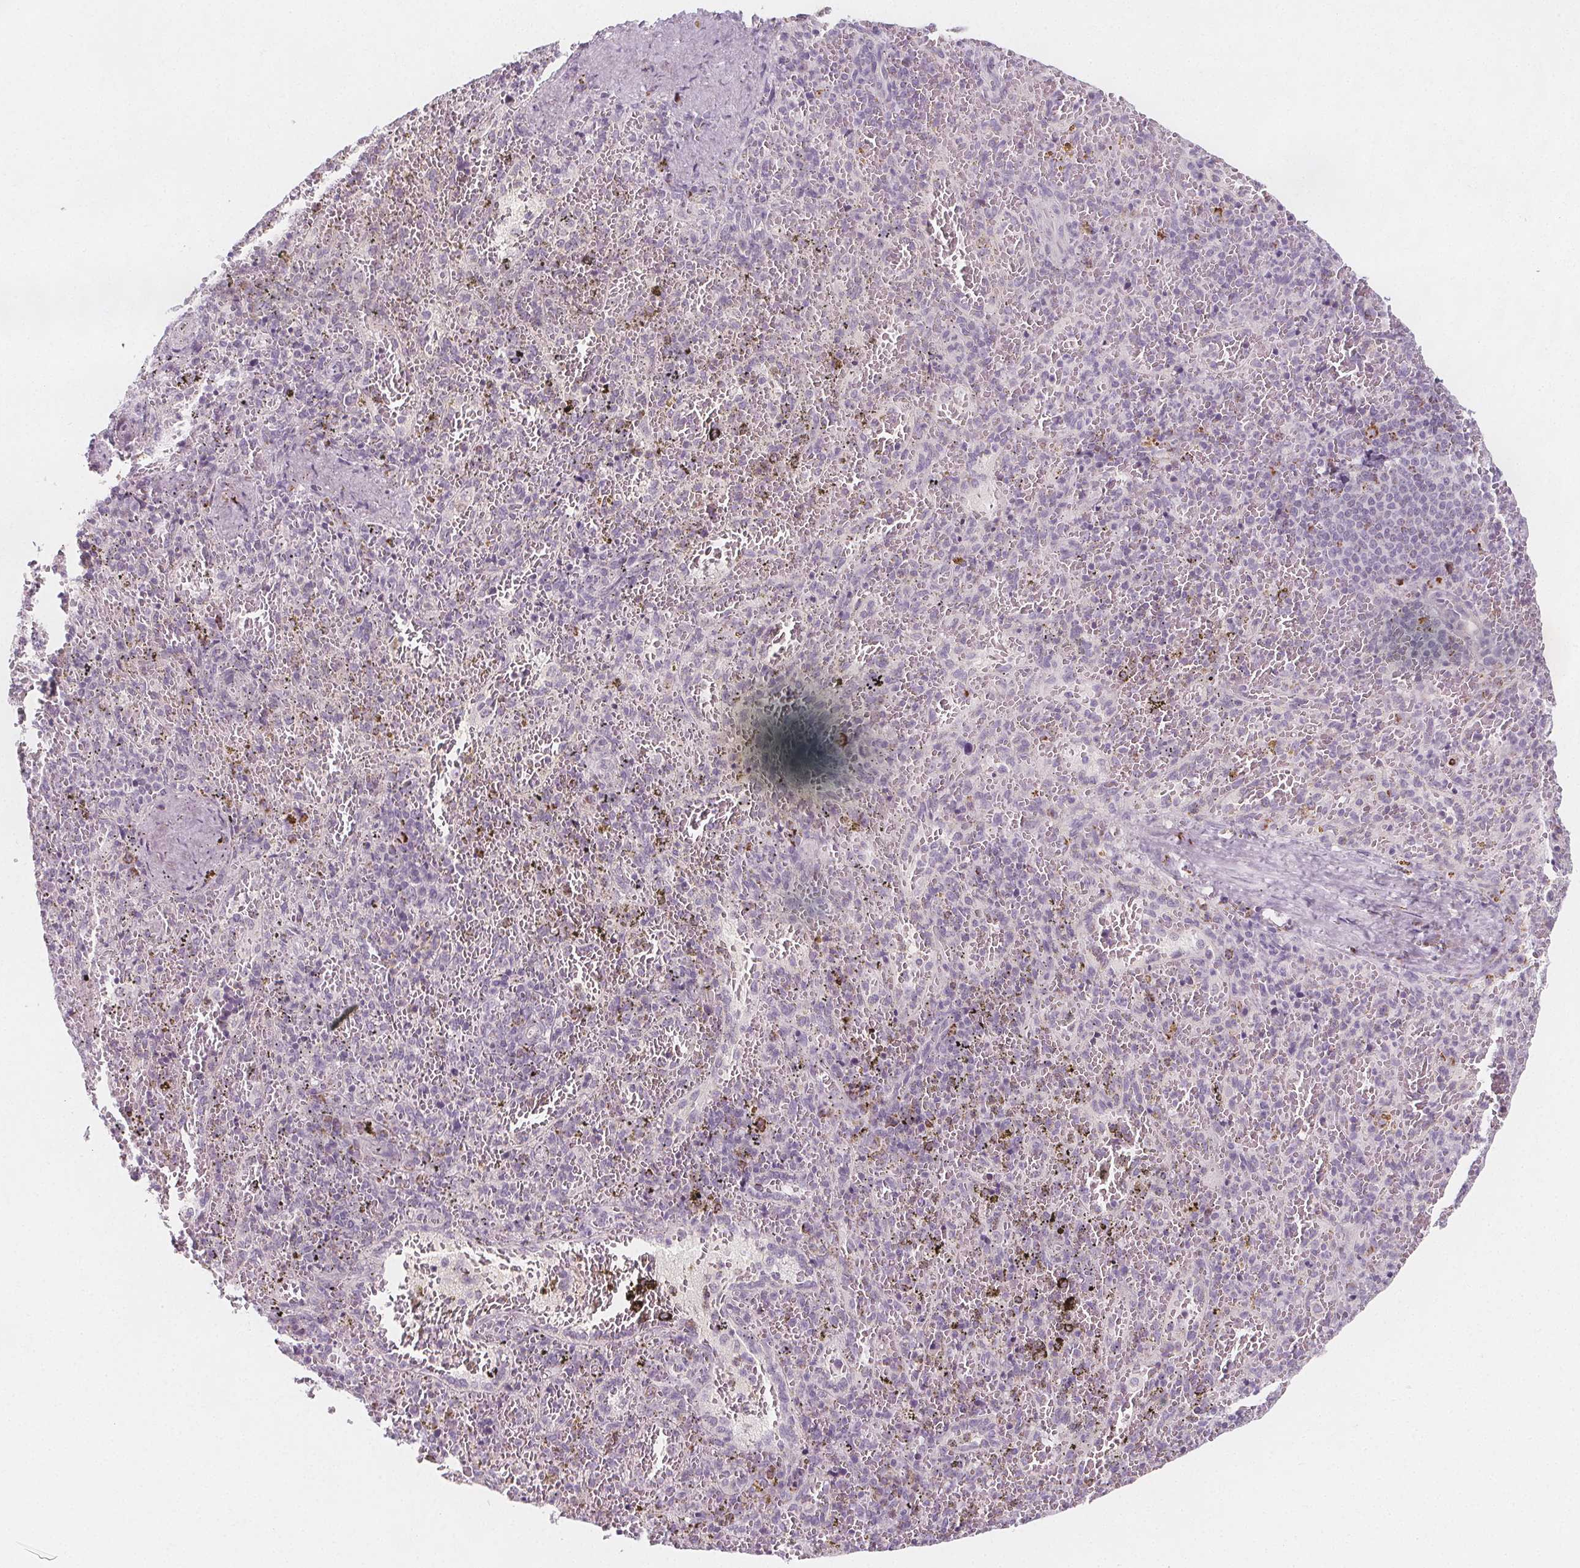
{"staining": {"intensity": "negative", "quantity": "none", "location": "none"}, "tissue": "spleen", "cell_type": "Cells in red pulp", "image_type": "normal", "snomed": [{"axis": "morphology", "description": "Normal tissue, NOS"}, {"axis": "topography", "description": "Spleen"}], "caption": "There is no significant expression in cells in red pulp of spleen.", "gene": "IL17C", "patient": {"sex": "female", "age": 50}}